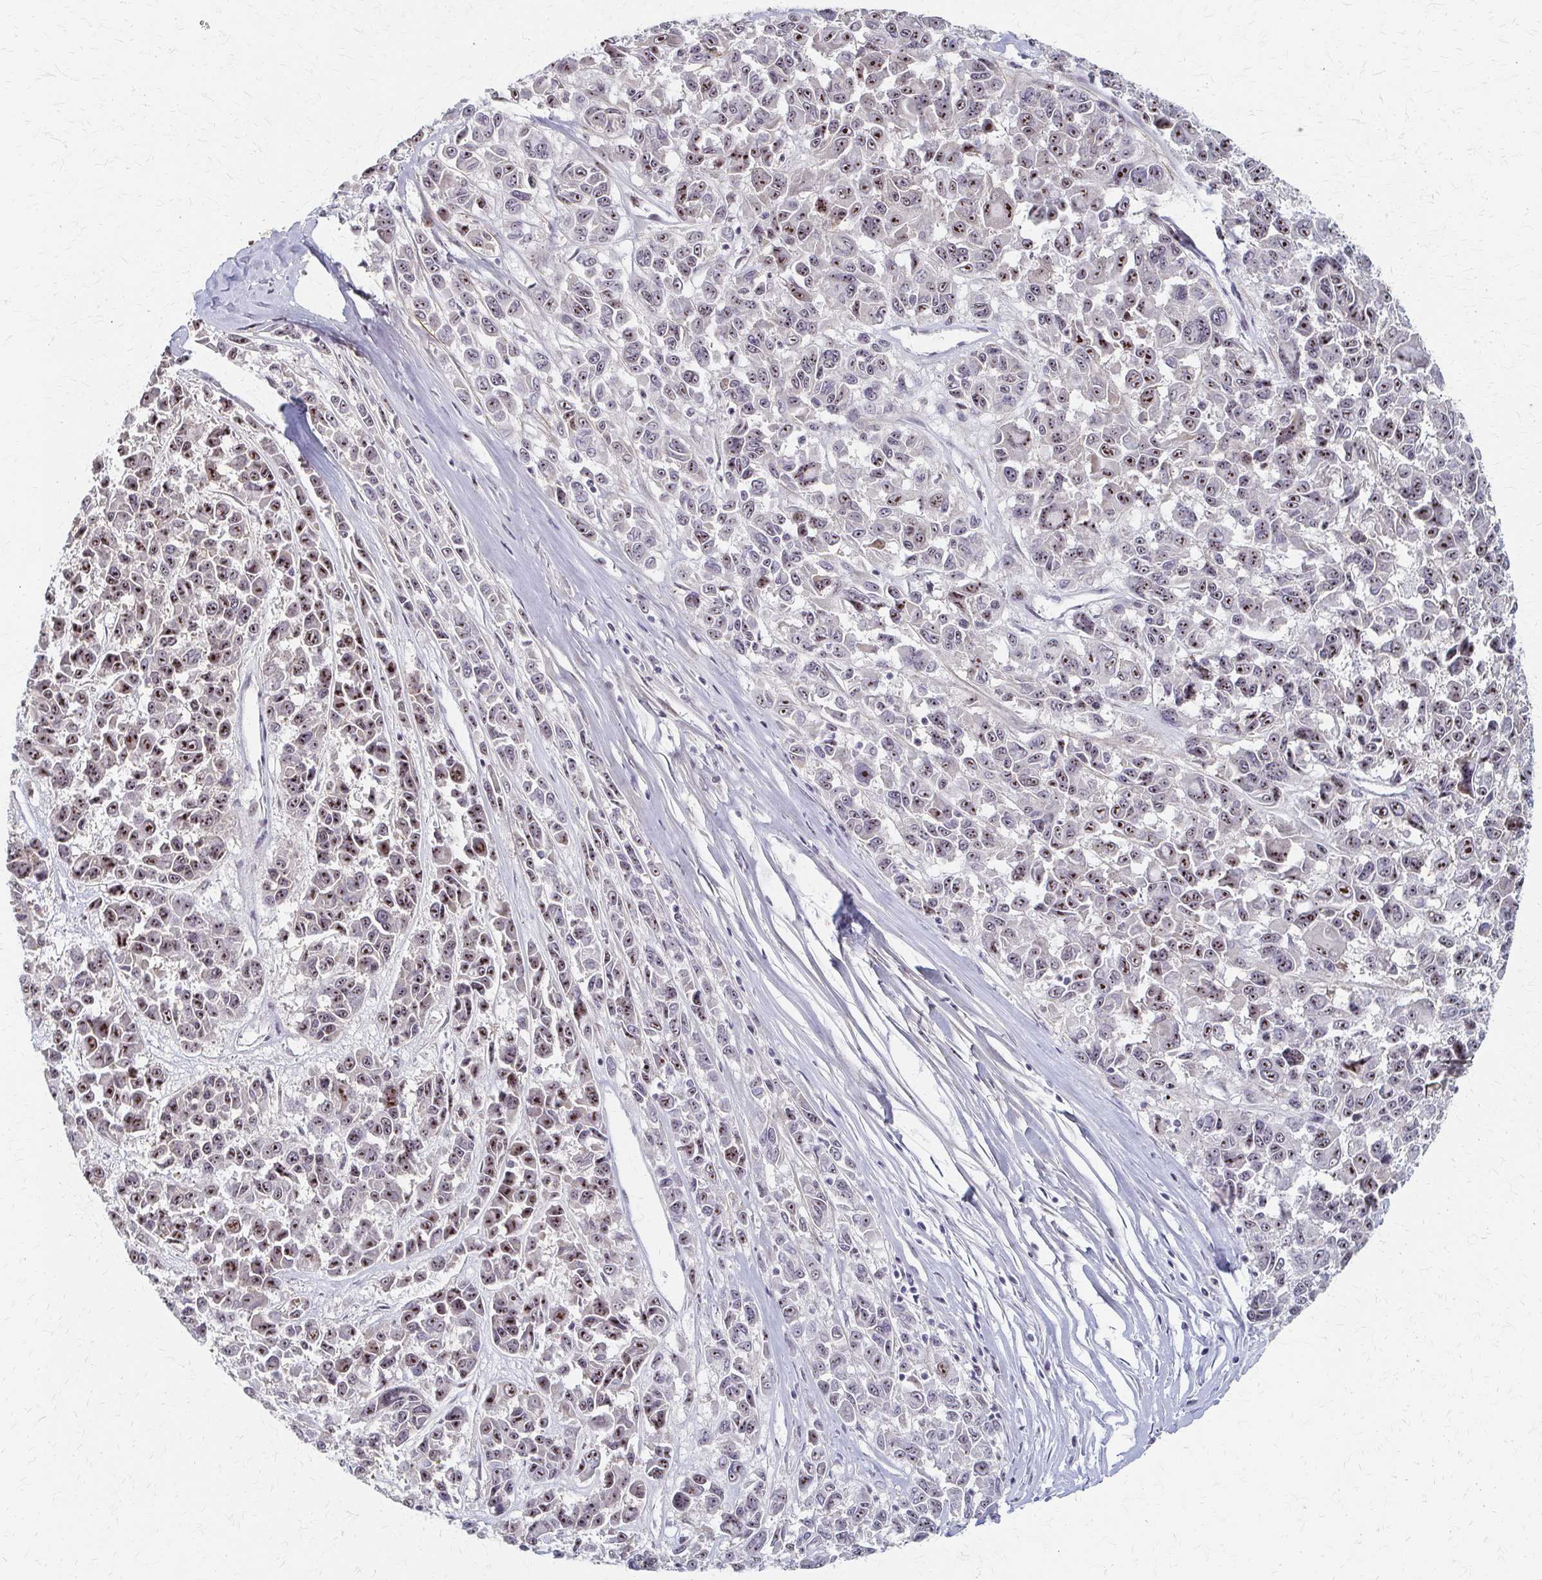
{"staining": {"intensity": "moderate", "quantity": ">75%", "location": "nuclear"}, "tissue": "melanoma", "cell_type": "Tumor cells", "image_type": "cancer", "snomed": [{"axis": "morphology", "description": "Malignant melanoma, NOS"}, {"axis": "topography", "description": "Skin"}], "caption": "Moderate nuclear staining is present in approximately >75% of tumor cells in malignant melanoma.", "gene": "PES1", "patient": {"sex": "female", "age": 66}}